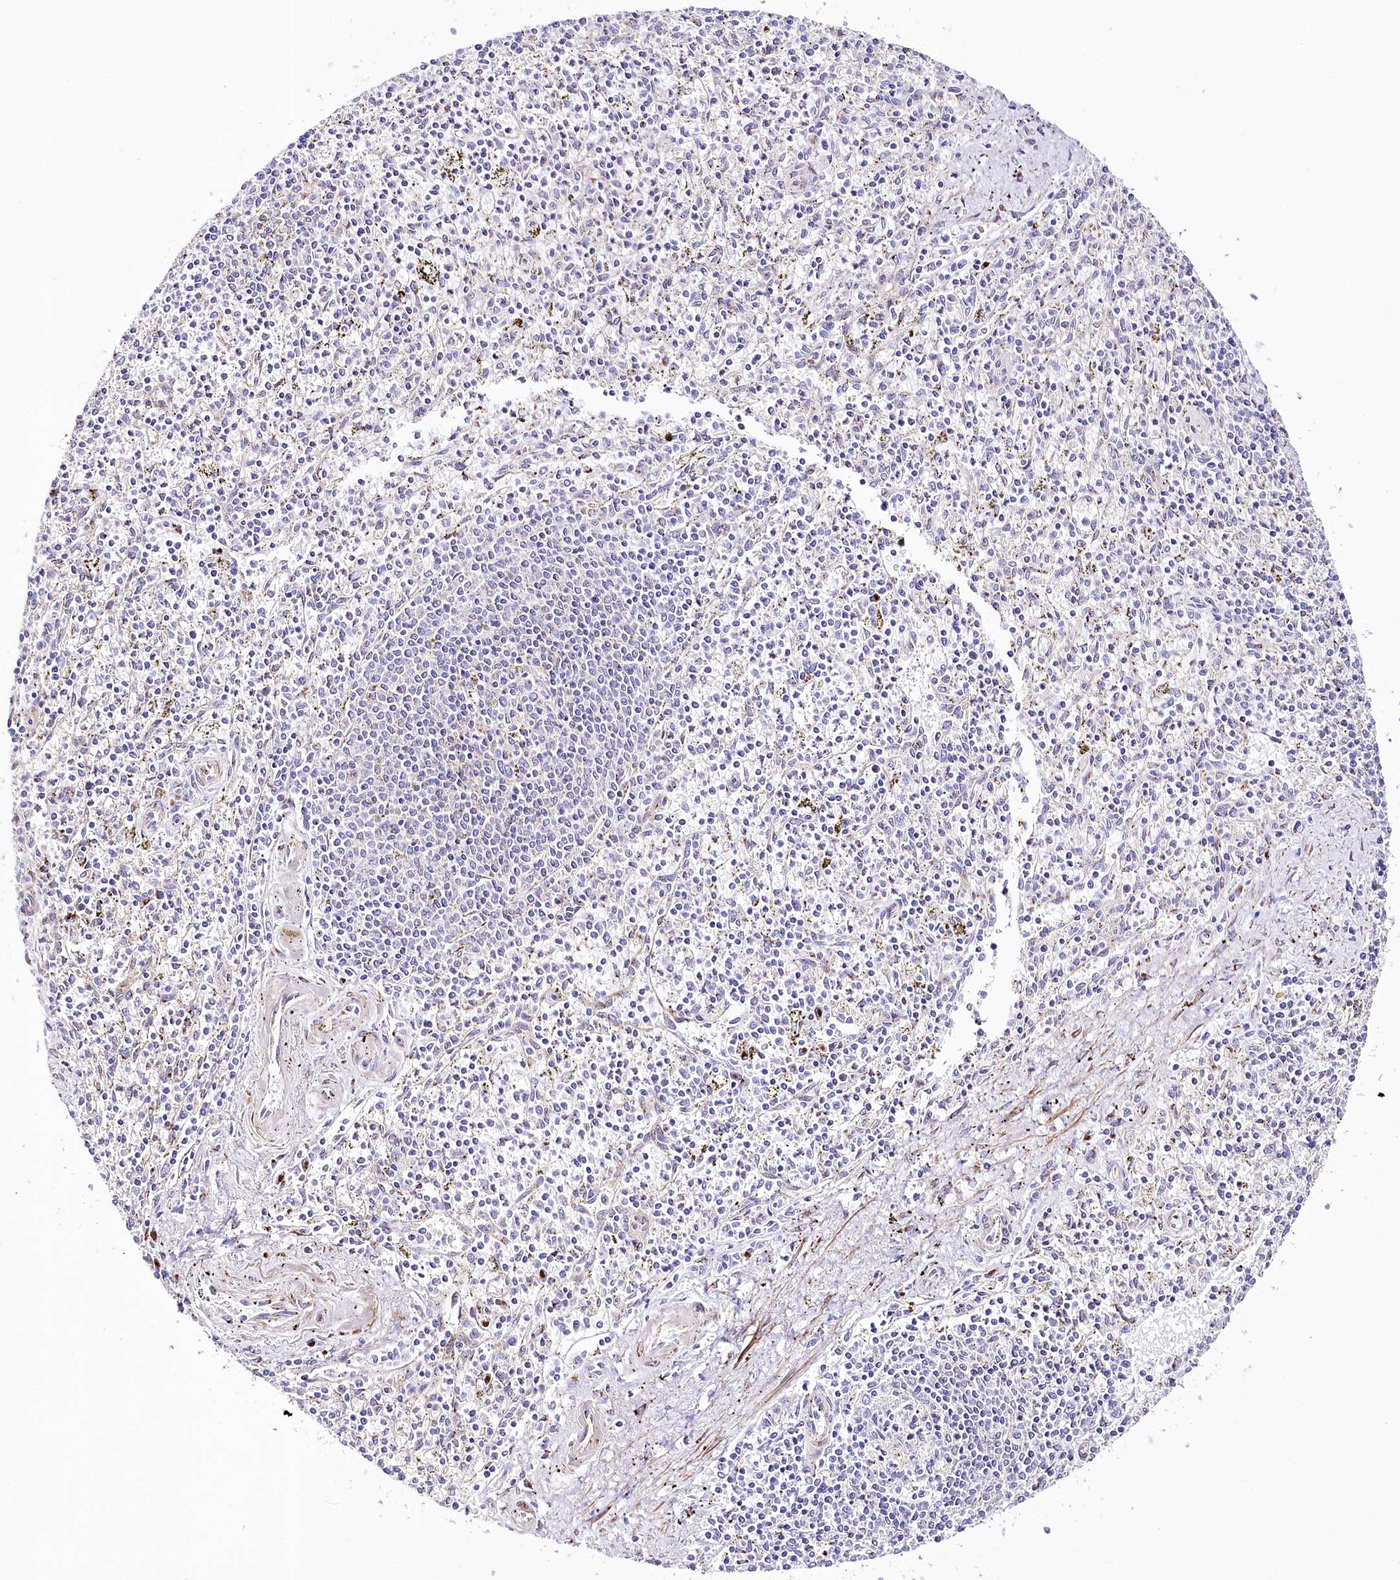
{"staining": {"intensity": "negative", "quantity": "none", "location": "none"}, "tissue": "spleen", "cell_type": "Cells in red pulp", "image_type": "normal", "snomed": [{"axis": "morphology", "description": "Normal tissue, NOS"}, {"axis": "topography", "description": "Spleen"}], "caption": "An IHC histopathology image of benign spleen is shown. There is no staining in cells in red pulp of spleen.", "gene": "ABRAXAS2", "patient": {"sex": "male", "age": 72}}